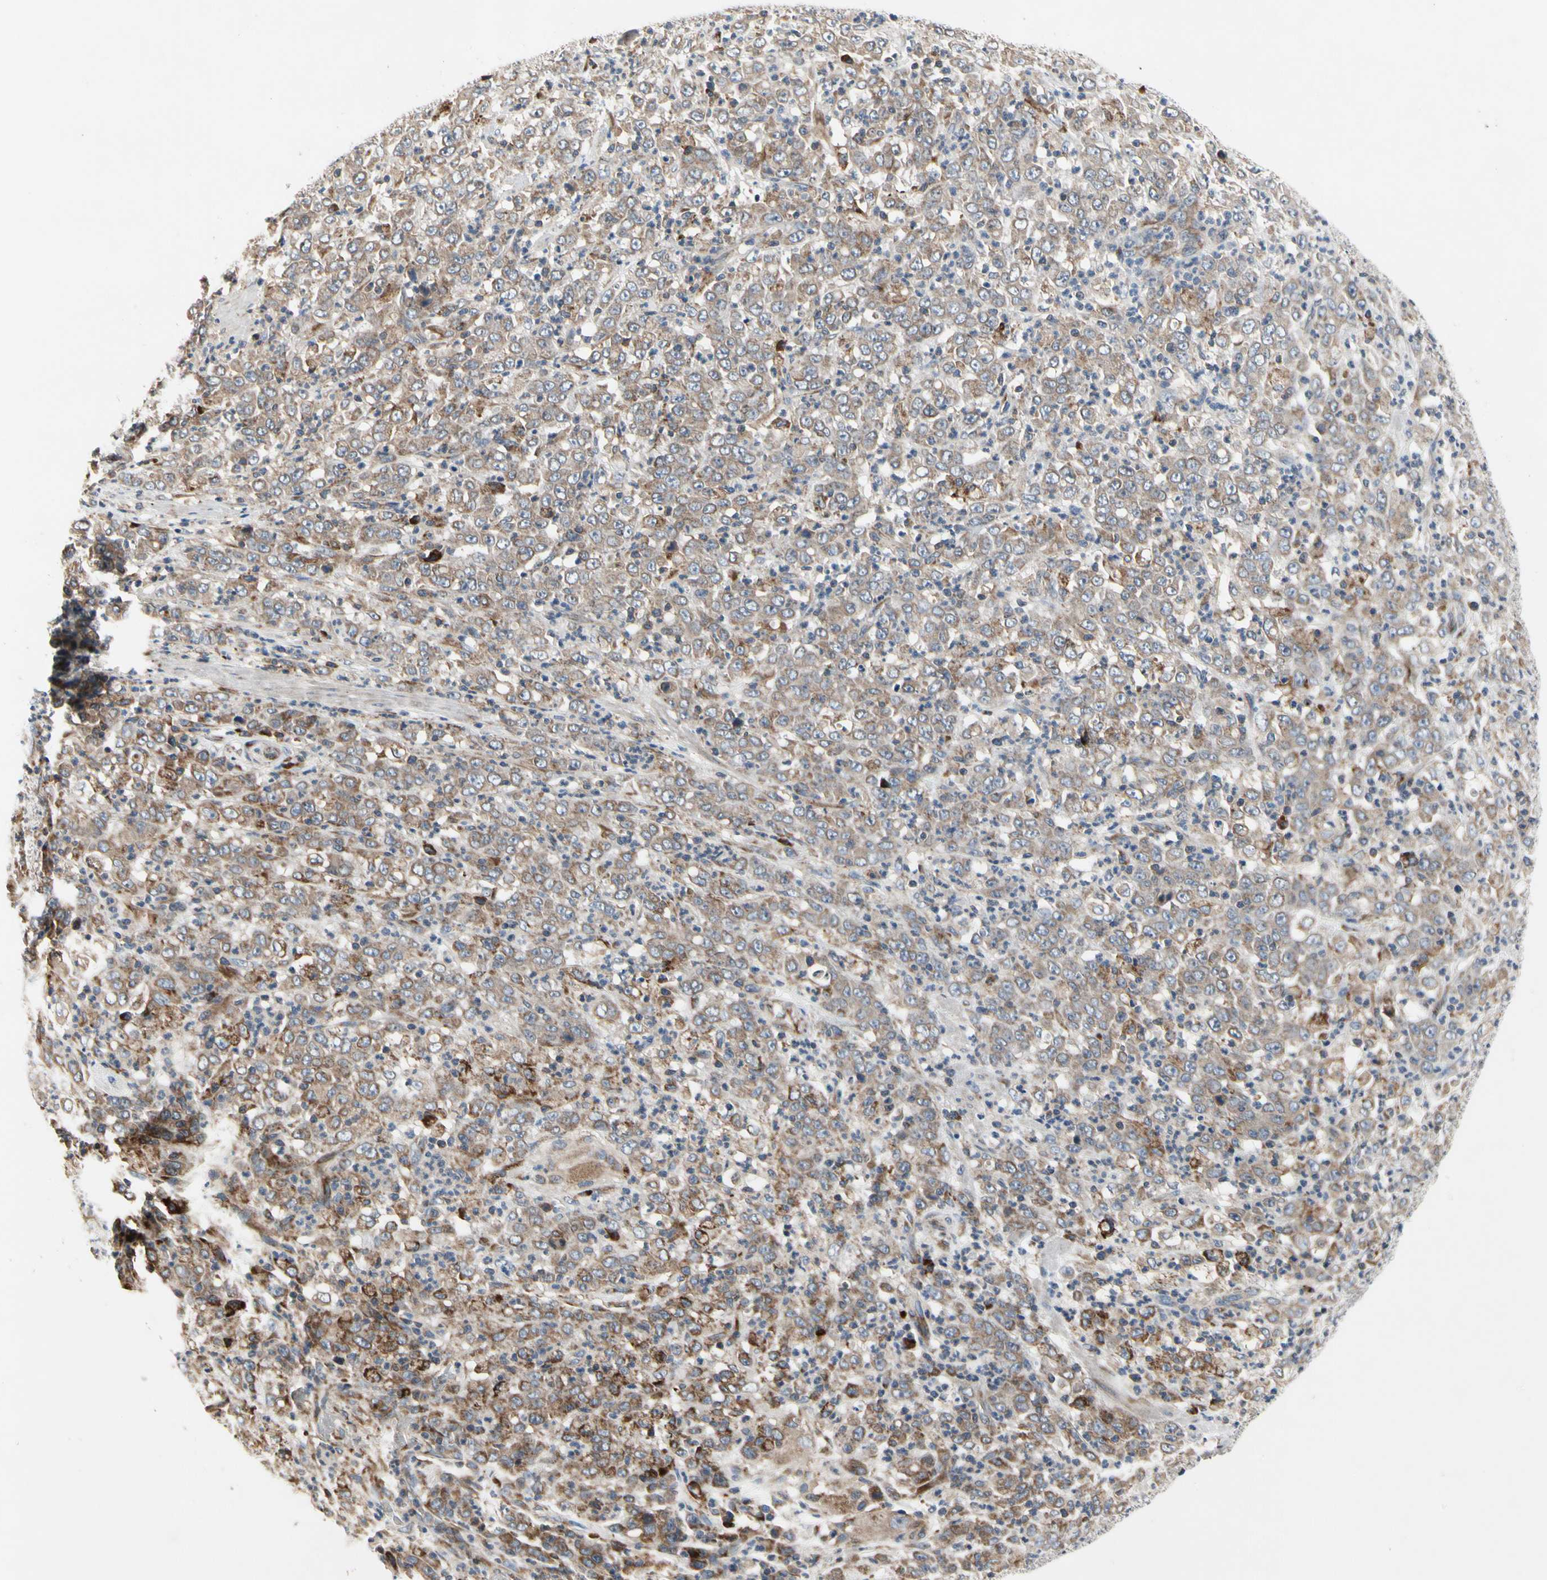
{"staining": {"intensity": "weak", "quantity": ">75%", "location": "cytoplasmic/membranous"}, "tissue": "stomach cancer", "cell_type": "Tumor cells", "image_type": "cancer", "snomed": [{"axis": "morphology", "description": "Adenocarcinoma, NOS"}, {"axis": "topography", "description": "Stomach, lower"}], "caption": "IHC (DAB) staining of stomach cancer (adenocarcinoma) shows weak cytoplasmic/membranous protein staining in approximately >75% of tumor cells.", "gene": "MMEL1", "patient": {"sex": "female", "age": 71}}